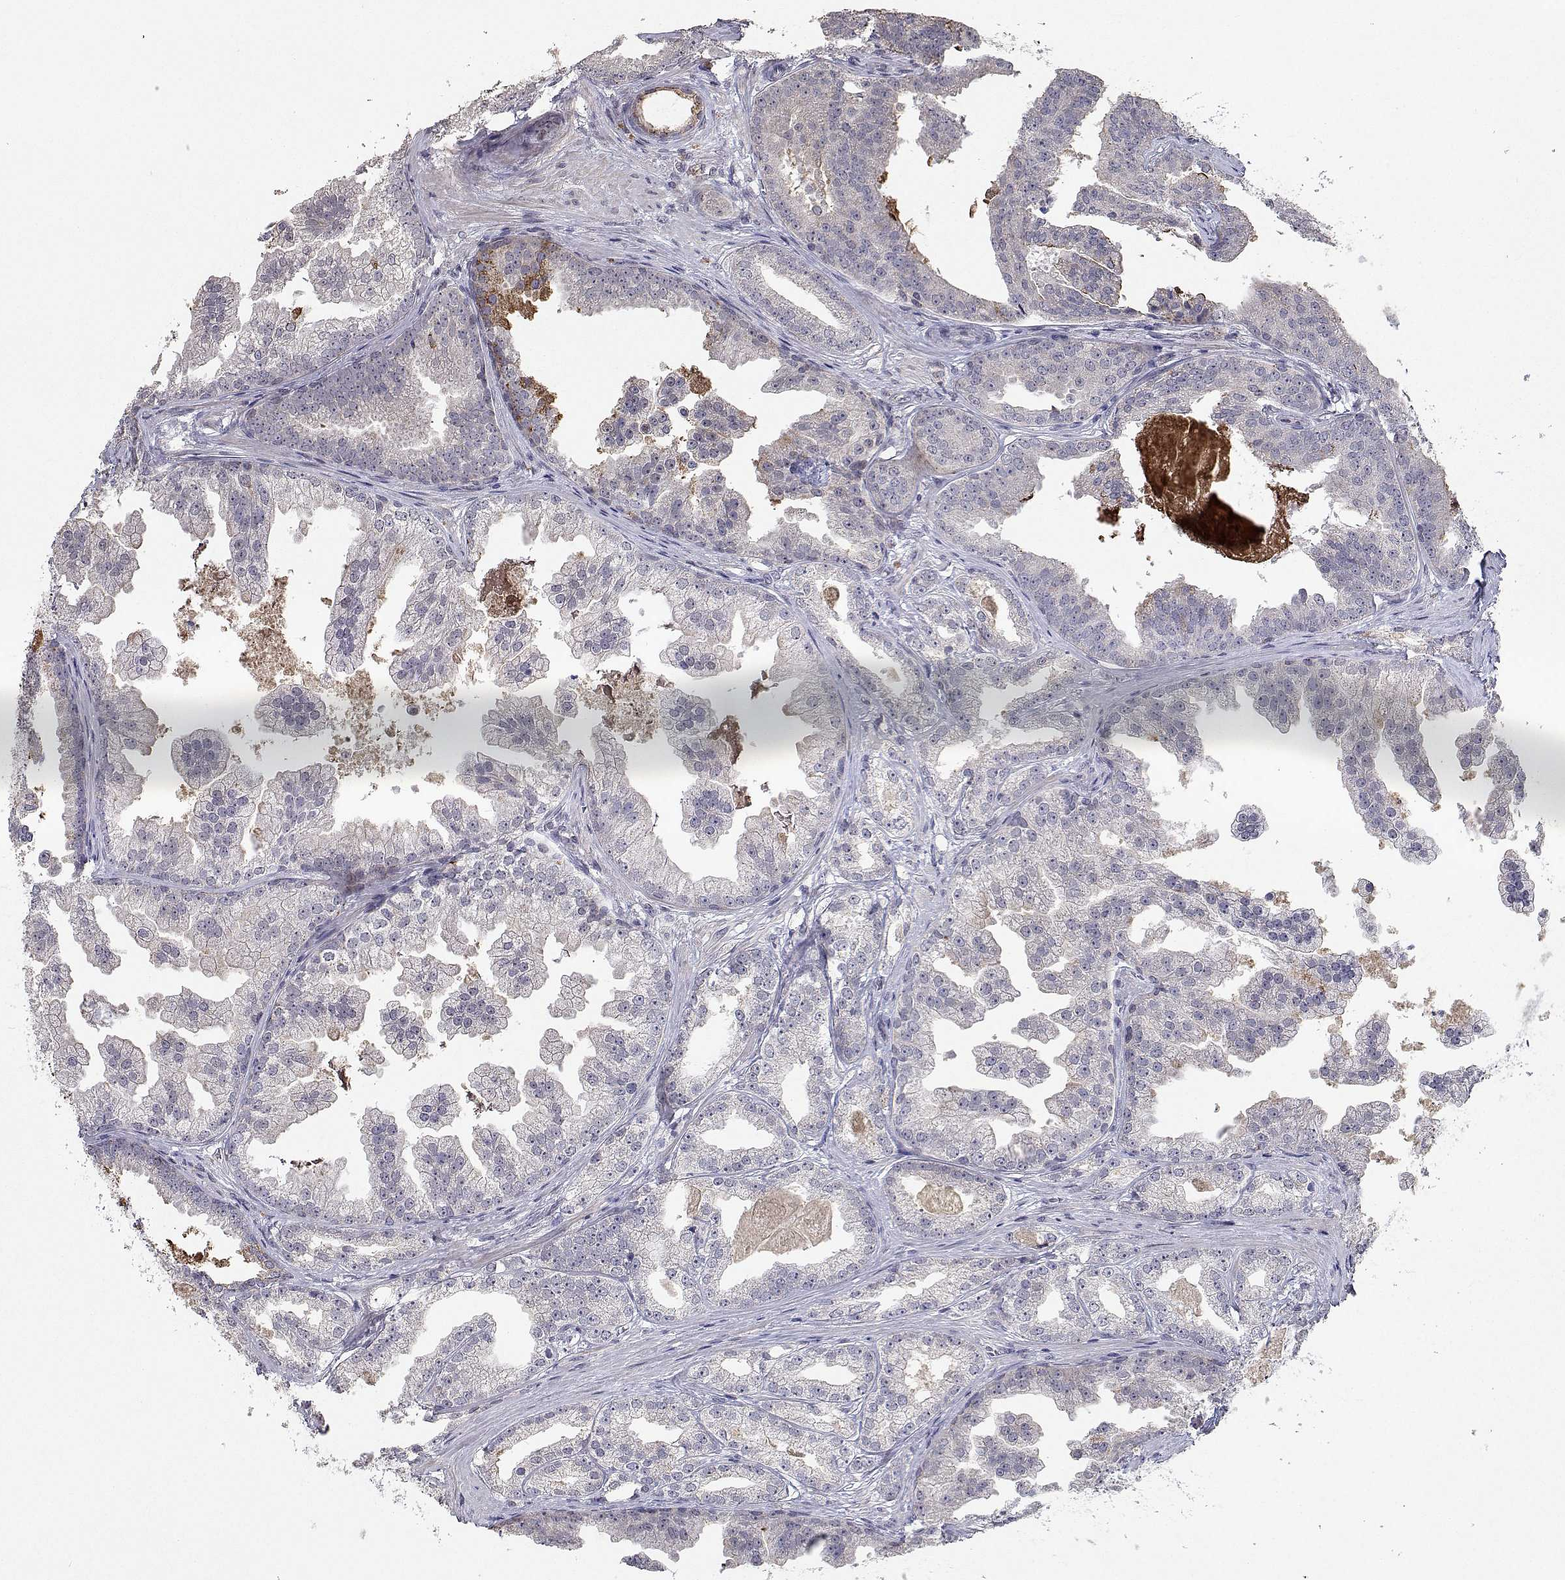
{"staining": {"intensity": "negative", "quantity": "none", "location": "none"}, "tissue": "prostate cancer", "cell_type": "Tumor cells", "image_type": "cancer", "snomed": [{"axis": "morphology", "description": "Adenocarcinoma, Low grade"}, {"axis": "topography", "description": "Prostate"}], "caption": "This is a histopathology image of IHC staining of prostate adenocarcinoma (low-grade), which shows no staining in tumor cells.", "gene": "RBPJL", "patient": {"sex": "male", "age": 65}}